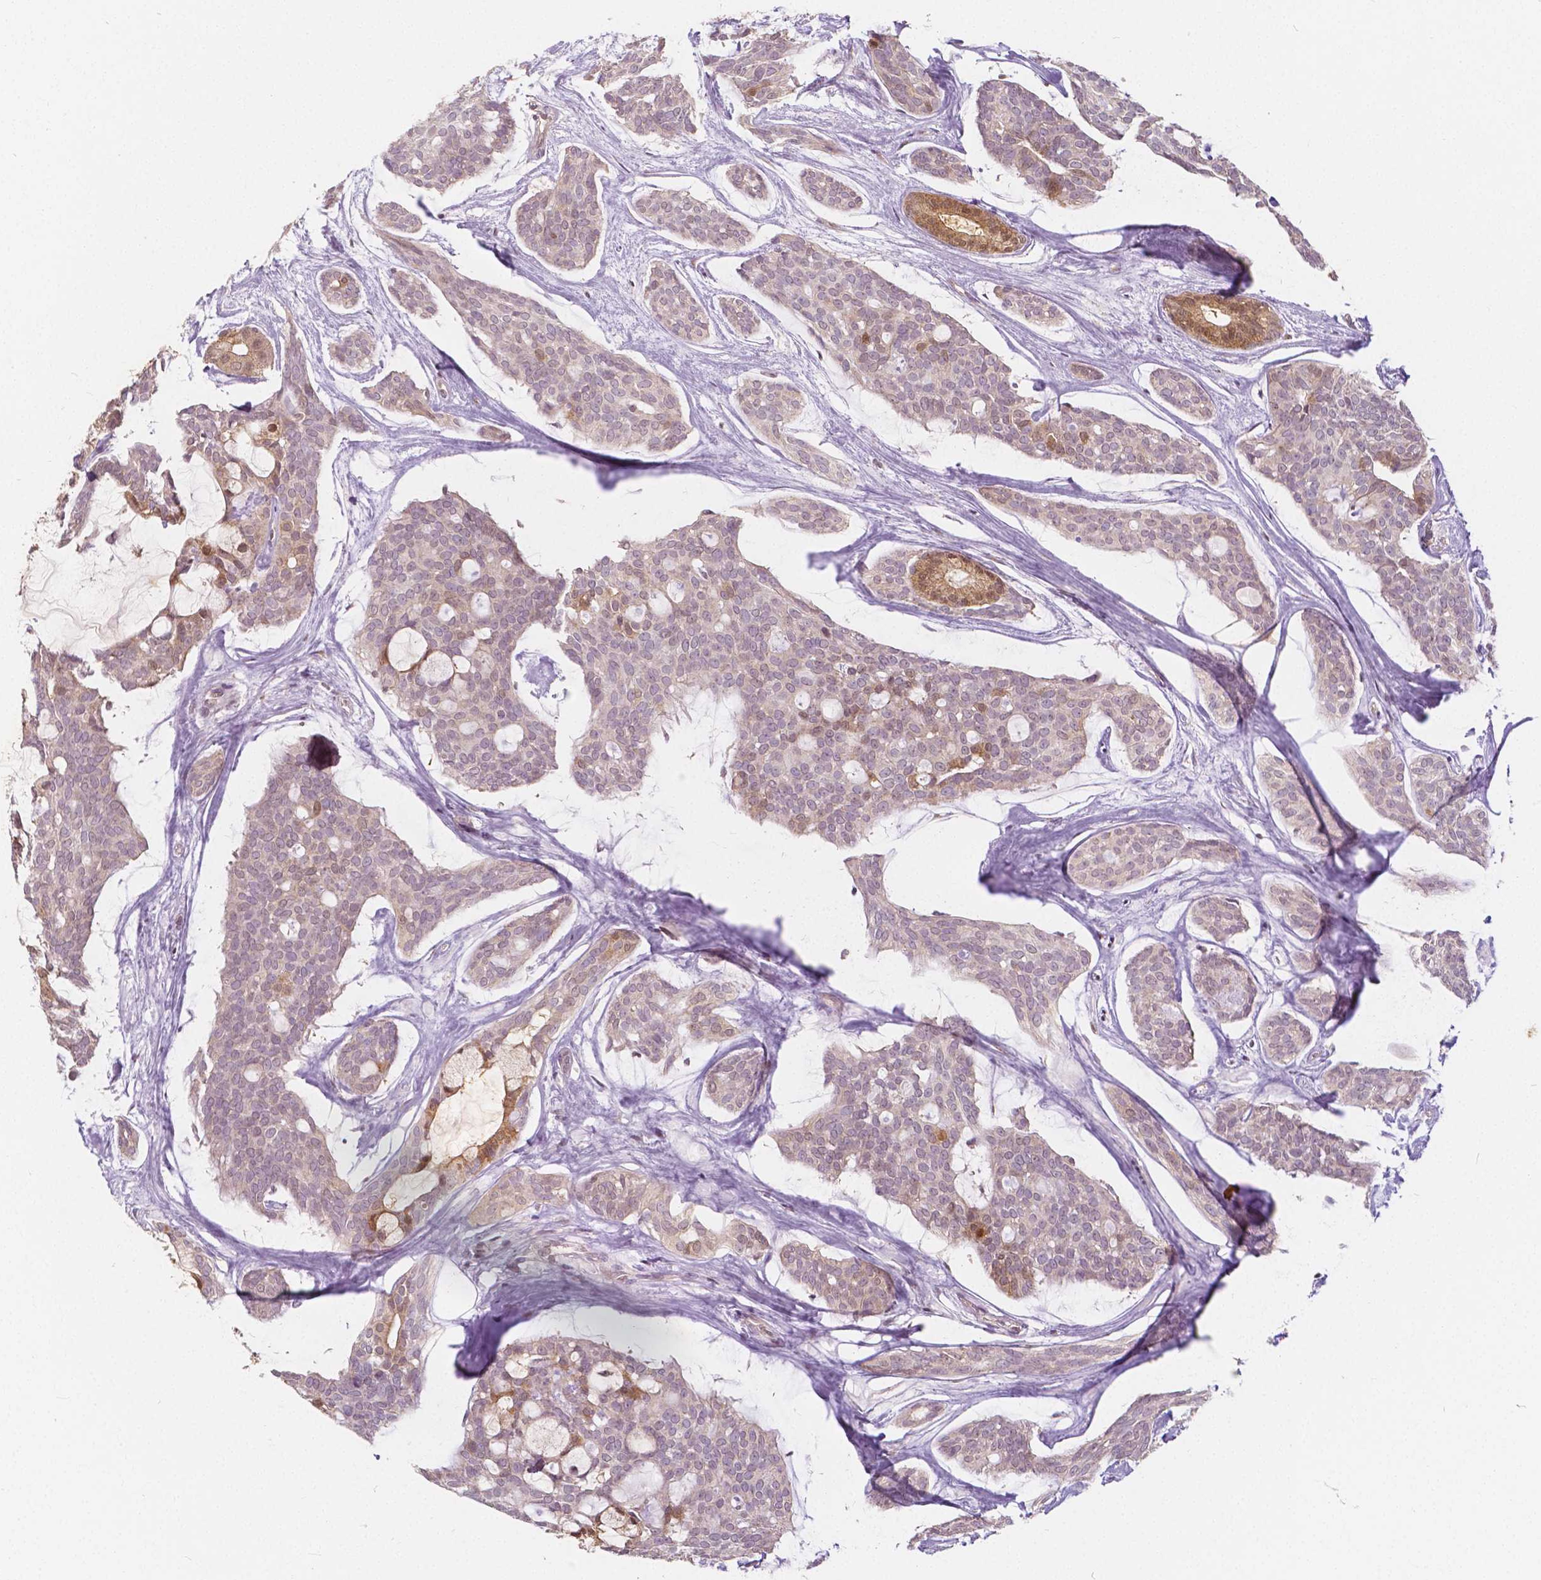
{"staining": {"intensity": "moderate", "quantity": "<25%", "location": "cytoplasmic/membranous,nuclear"}, "tissue": "head and neck cancer", "cell_type": "Tumor cells", "image_type": "cancer", "snomed": [{"axis": "morphology", "description": "Adenocarcinoma, NOS"}, {"axis": "topography", "description": "Head-Neck"}], "caption": "The immunohistochemical stain labels moderate cytoplasmic/membranous and nuclear expression in tumor cells of adenocarcinoma (head and neck) tissue.", "gene": "NAPRT", "patient": {"sex": "male", "age": 66}}